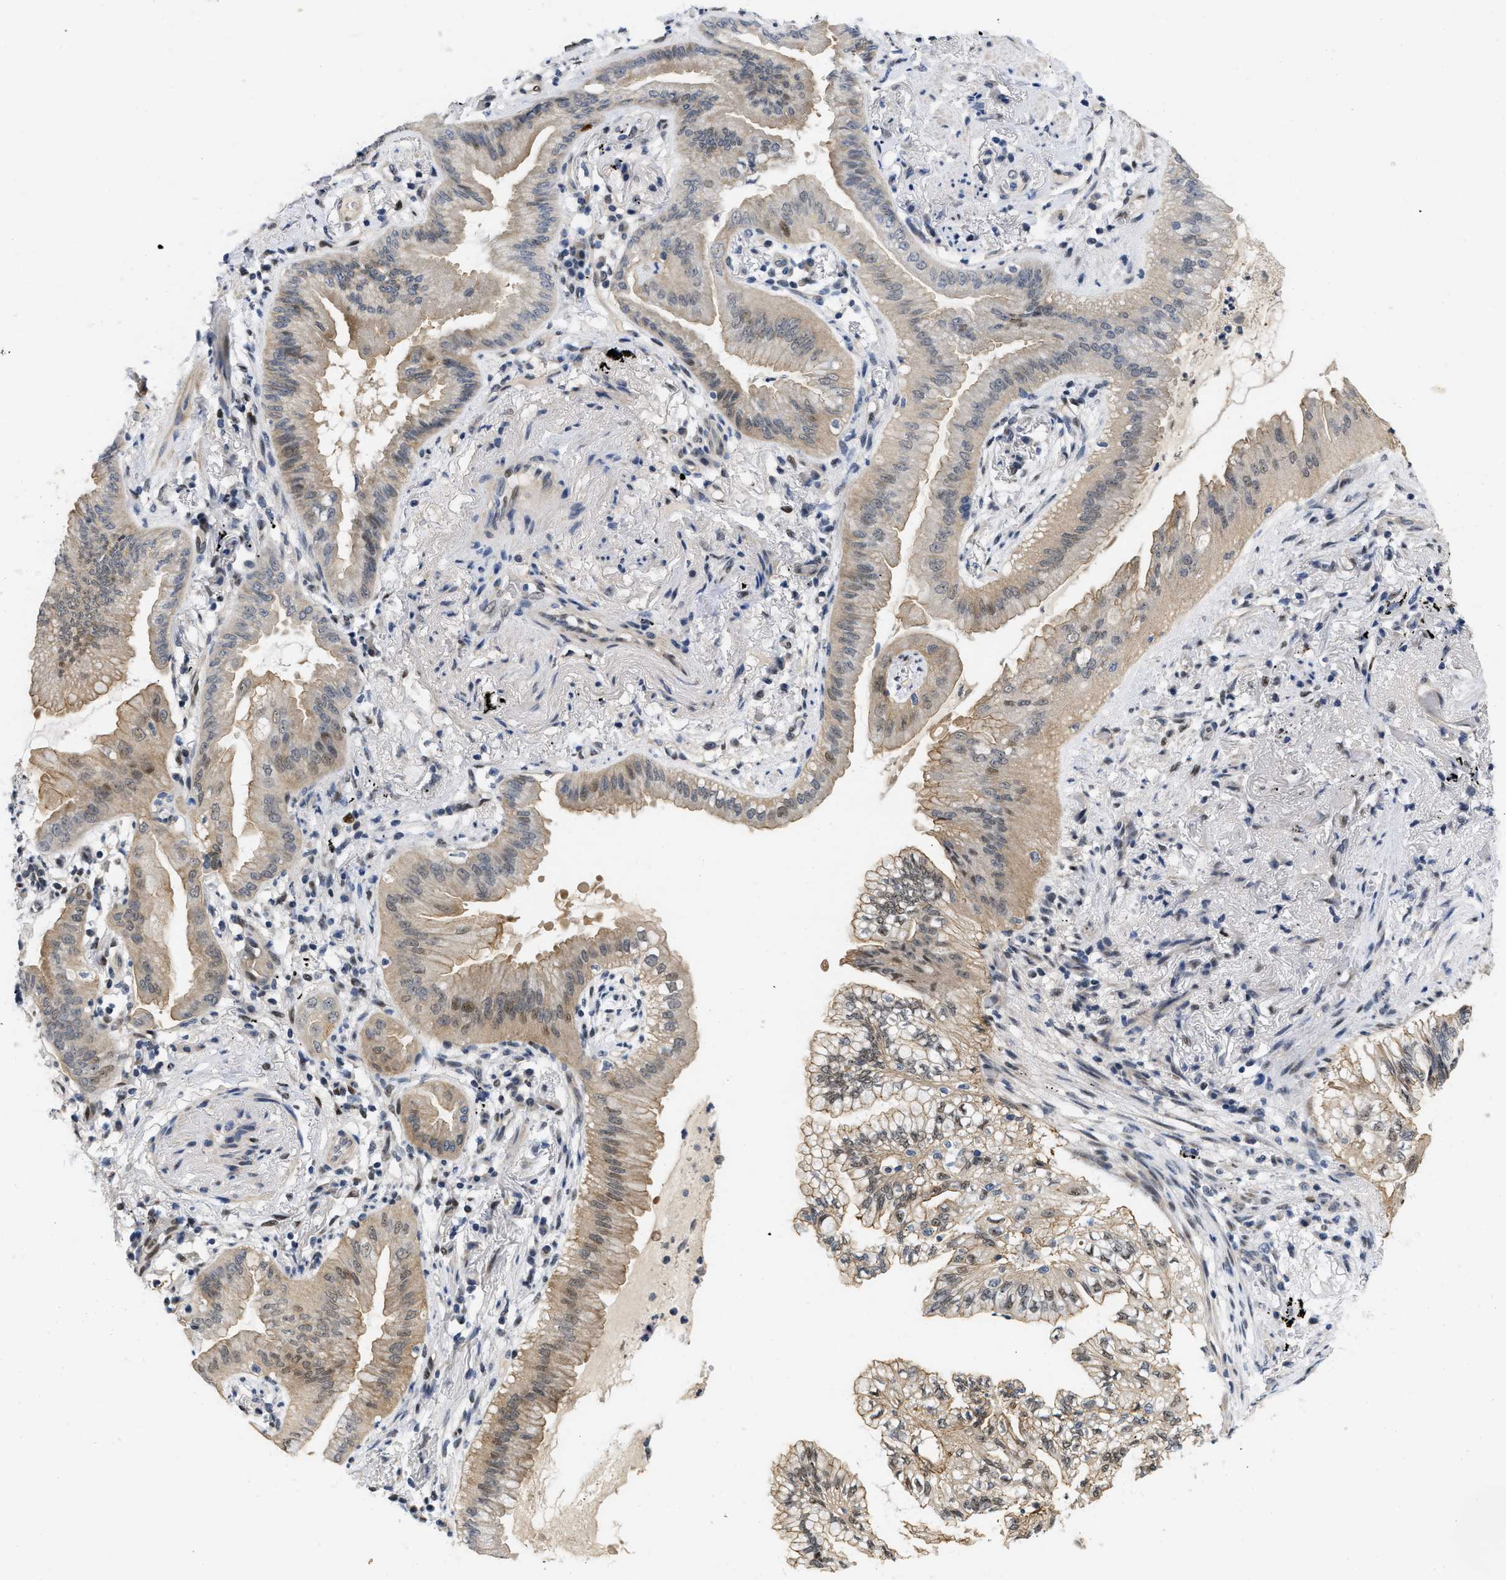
{"staining": {"intensity": "moderate", "quantity": ">75%", "location": "cytoplasmic/membranous"}, "tissue": "lung cancer", "cell_type": "Tumor cells", "image_type": "cancer", "snomed": [{"axis": "morphology", "description": "Normal tissue, NOS"}, {"axis": "morphology", "description": "Adenocarcinoma, NOS"}, {"axis": "topography", "description": "Bronchus"}, {"axis": "topography", "description": "Lung"}], "caption": "DAB (3,3'-diaminobenzidine) immunohistochemical staining of human lung cancer displays moderate cytoplasmic/membranous protein expression in about >75% of tumor cells.", "gene": "VIP", "patient": {"sex": "female", "age": 70}}